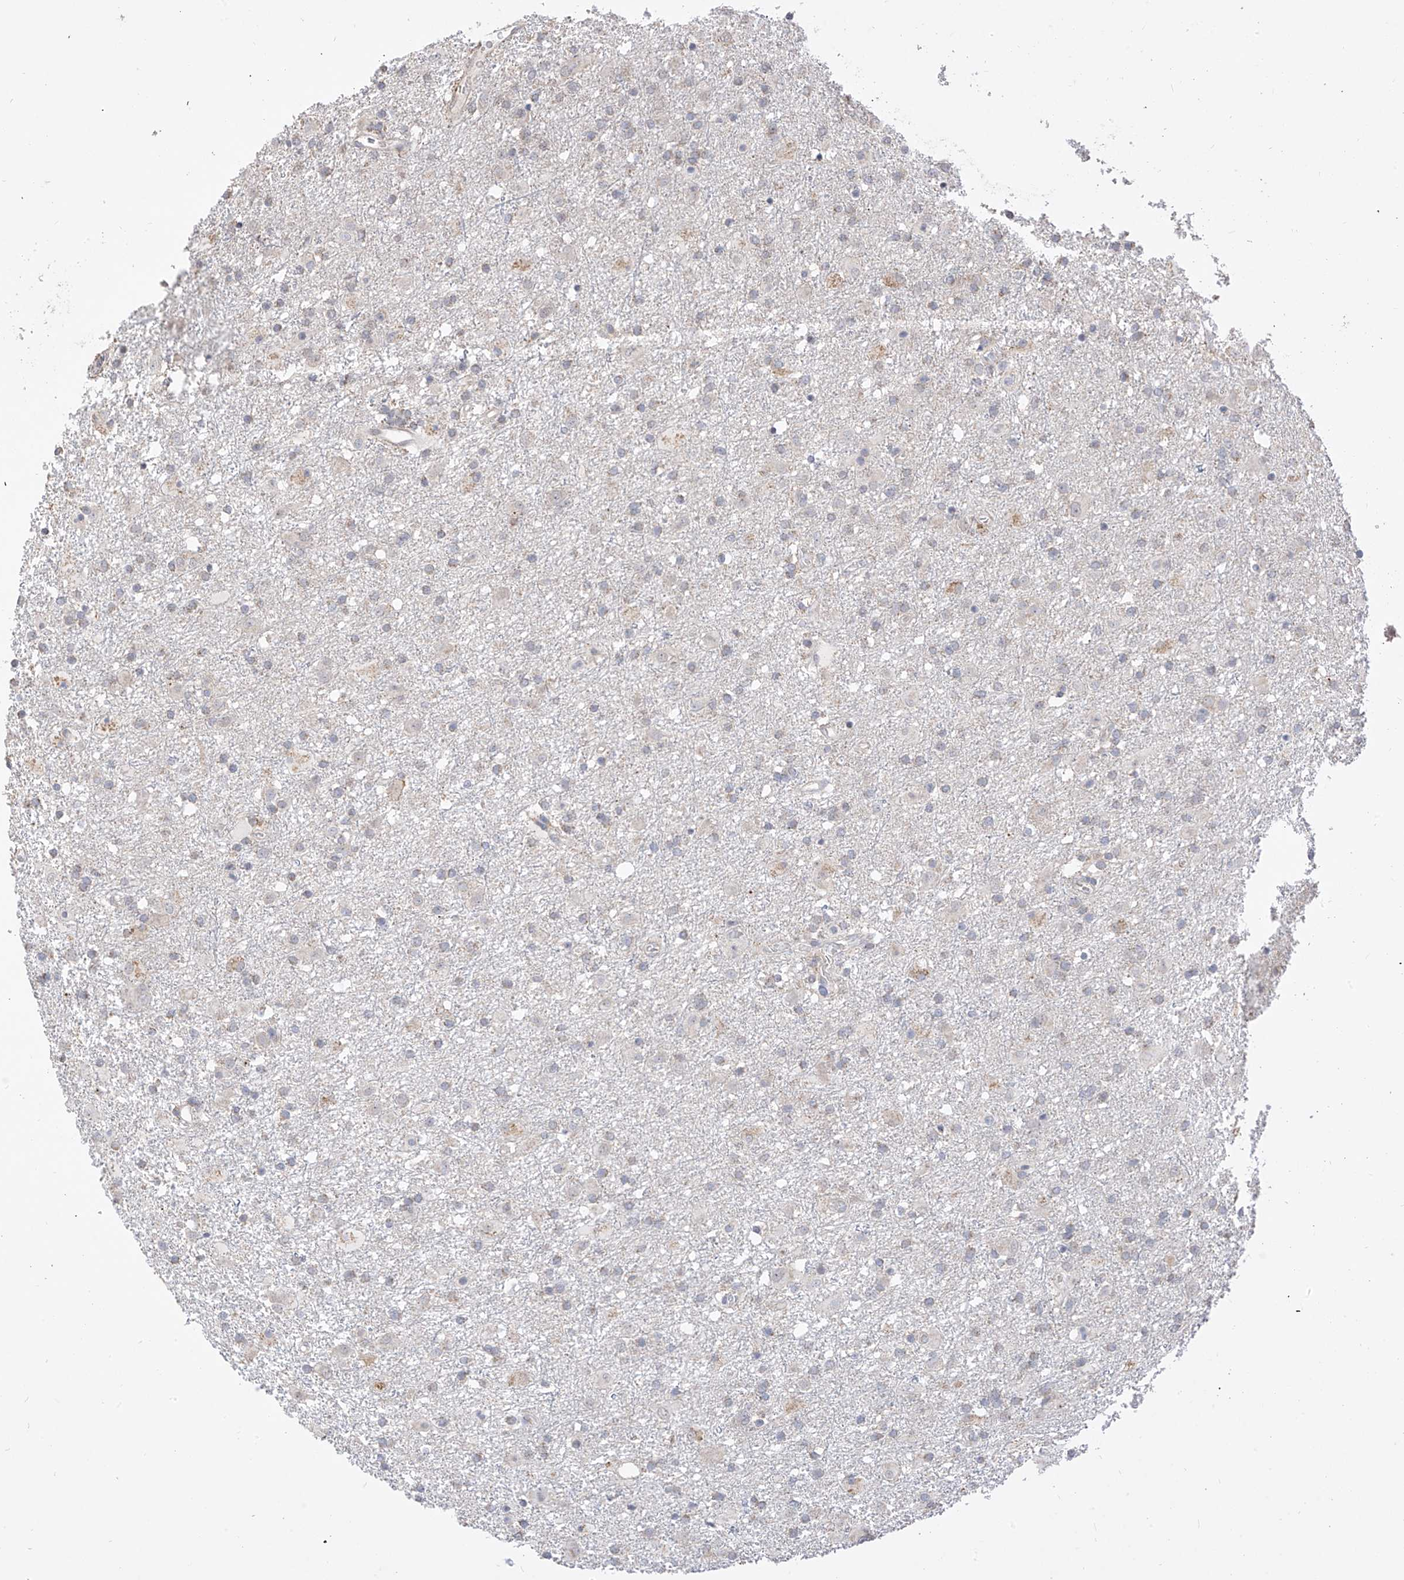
{"staining": {"intensity": "negative", "quantity": "none", "location": "none"}, "tissue": "glioma", "cell_type": "Tumor cells", "image_type": "cancer", "snomed": [{"axis": "morphology", "description": "Glioma, malignant, Low grade"}, {"axis": "topography", "description": "Brain"}], "caption": "DAB (3,3'-diaminobenzidine) immunohistochemical staining of human low-grade glioma (malignant) displays no significant expression in tumor cells.", "gene": "LATS1", "patient": {"sex": "male", "age": 65}}